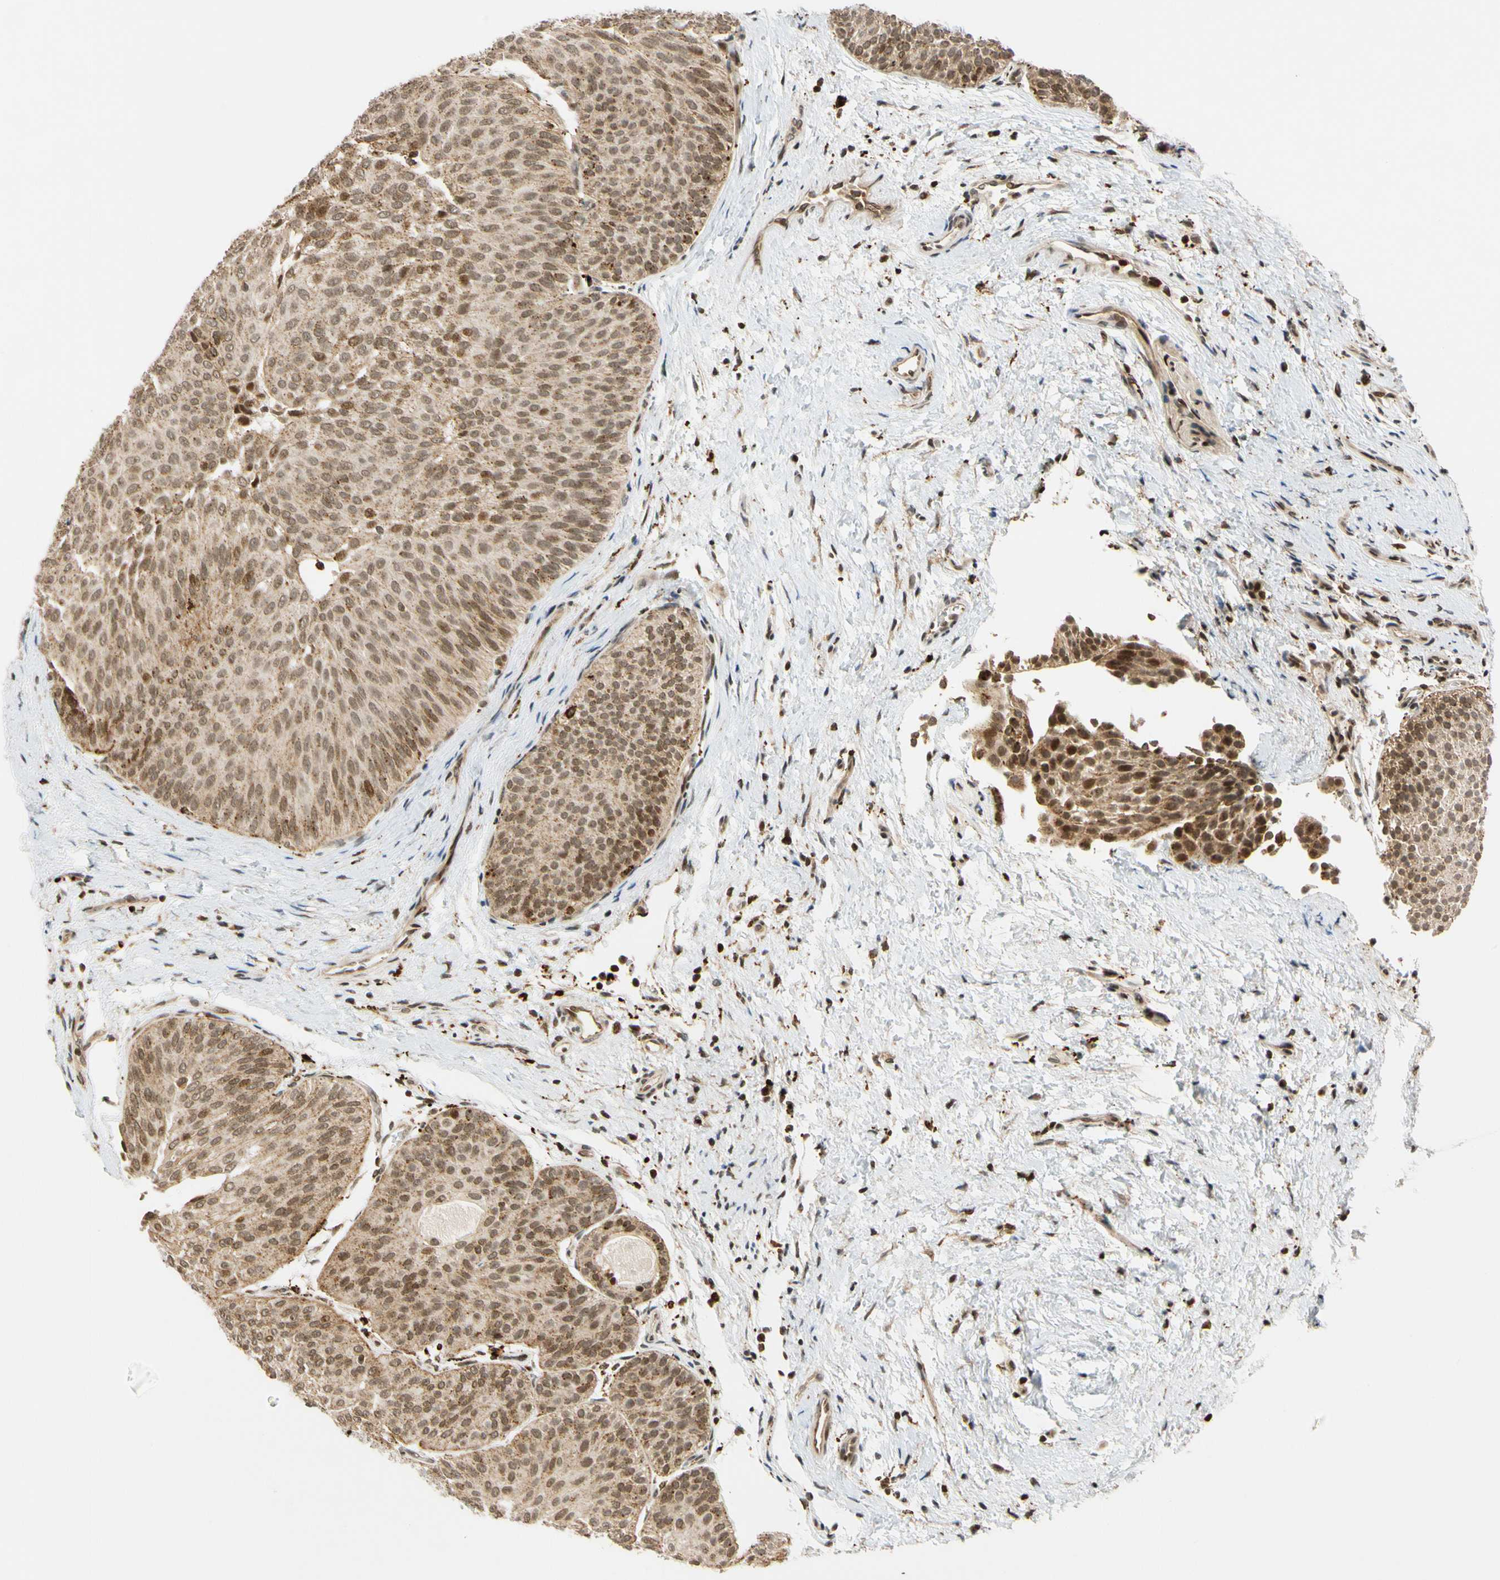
{"staining": {"intensity": "moderate", "quantity": ">75%", "location": "cytoplasmic/membranous,nuclear"}, "tissue": "urothelial cancer", "cell_type": "Tumor cells", "image_type": "cancer", "snomed": [{"axis": "morphology", "description": "Urothelial carcinoma, Low grade"}, {"axis": "topography", "description": "Urinary bladder"}], "caption": "Immunohistochemical staining of human low-grade urothelial carcinoma exhibits moderate cytoplasmic/membranous and nuclear protein positivity in about >75% of tumor cells. Nuclei are stained in blue.", "gene": "CDK7", "patient": {"sex": "female", "age": 60}}